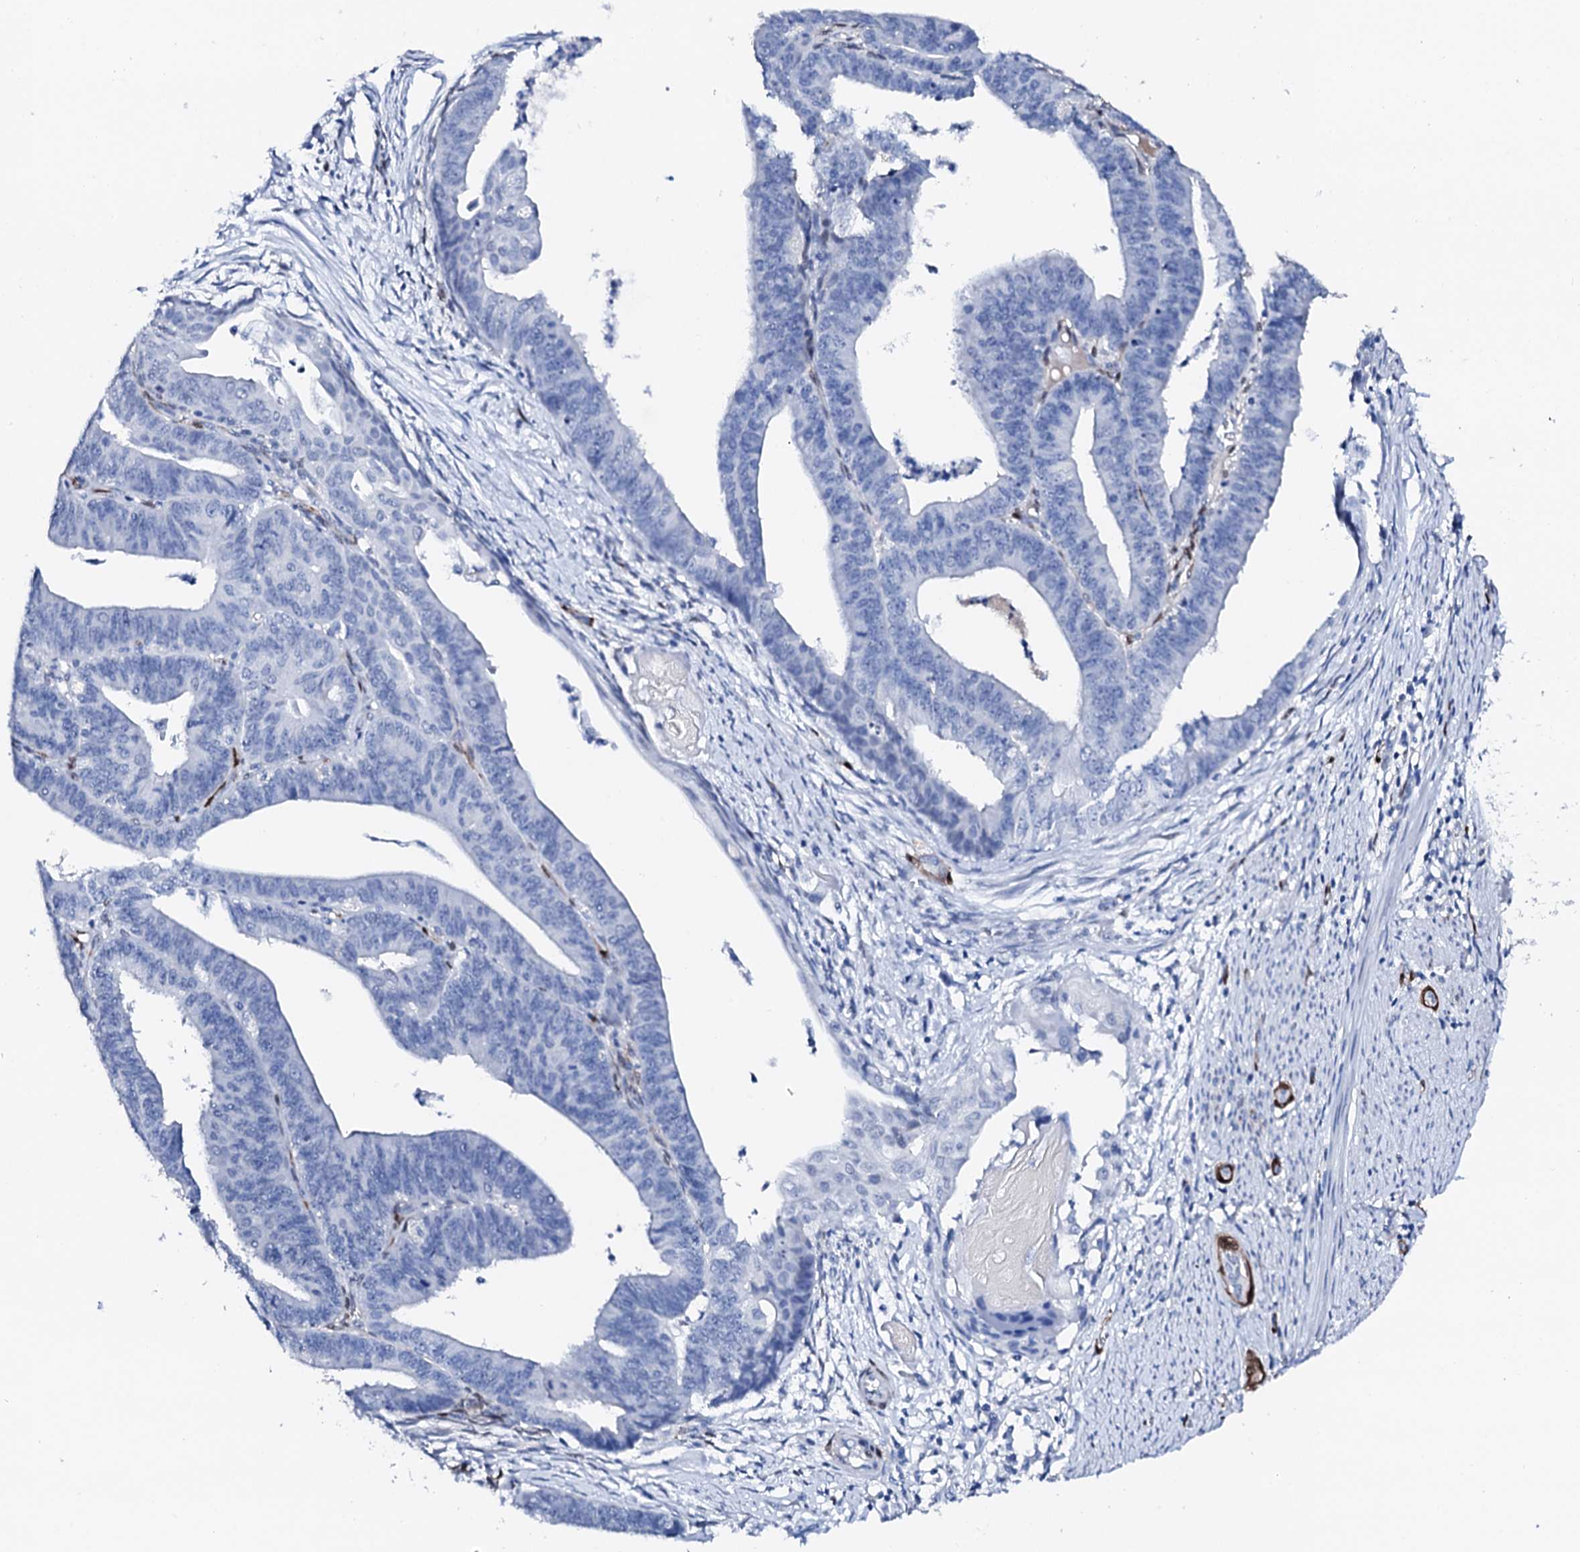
{"staining": {"intensity": "negative", "quantity": "none", "location": "none"}, "tissue": "endometrial cancer", "cell_type": "Tumor cells", "image_type": "cancer", "snomed": [{"axis": "morphology", "description": "Adenocarcinoma, NOS"}, {"axis": "topography", "description": "Endometrium"}], "caption": "The immunohistochemistry (IHC) micrograph has no significant expression in tumor cells of endometrial cancer tissue. (Immunohistochemistry, brightfield microscopy, high magnification).", "gene": "NRIP2", "patient": {"sex": "female", "age": 73}}